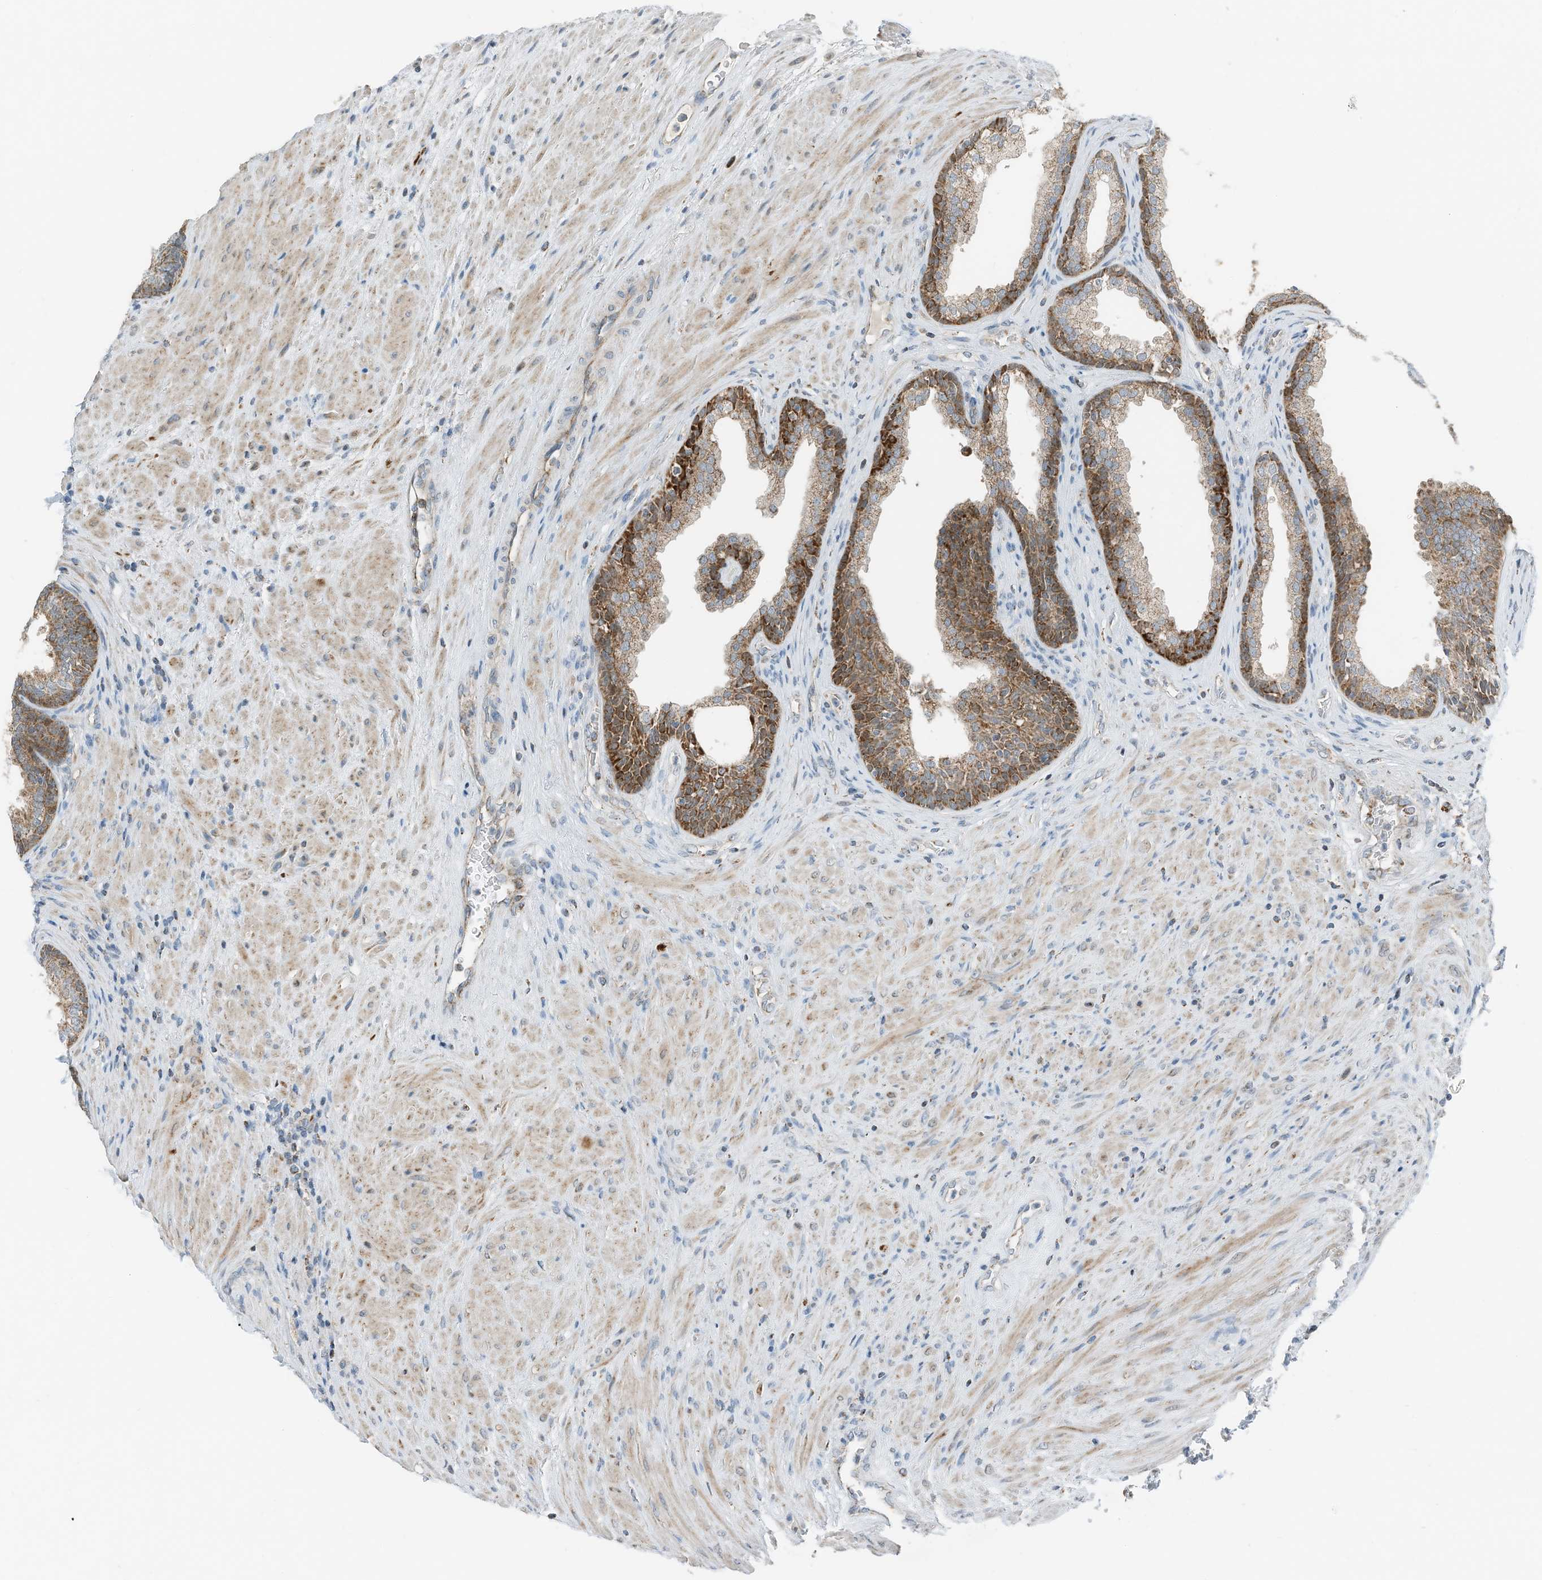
{"staining": {"intensity": "strong", "quantity": "25%-75%", "location": "cytoplasmic/membranous"}, "tissue": "prostate", "cell_type": "Glandular cells", "image_type": "normal", "snomed": [{"axis": "morphology", "description": "Normal tissue, NOS"}, {"axis": "topography", "description": "Prostate"}], "caption": "A high-resolution image shows immunohistochemistry staining of normal prostate, which shows strong cytoplasmic/membranous staining in about 25%-75% of glandular cells.", "gene": "RMND1", "patient": {"sex": "male", "age": 76}}